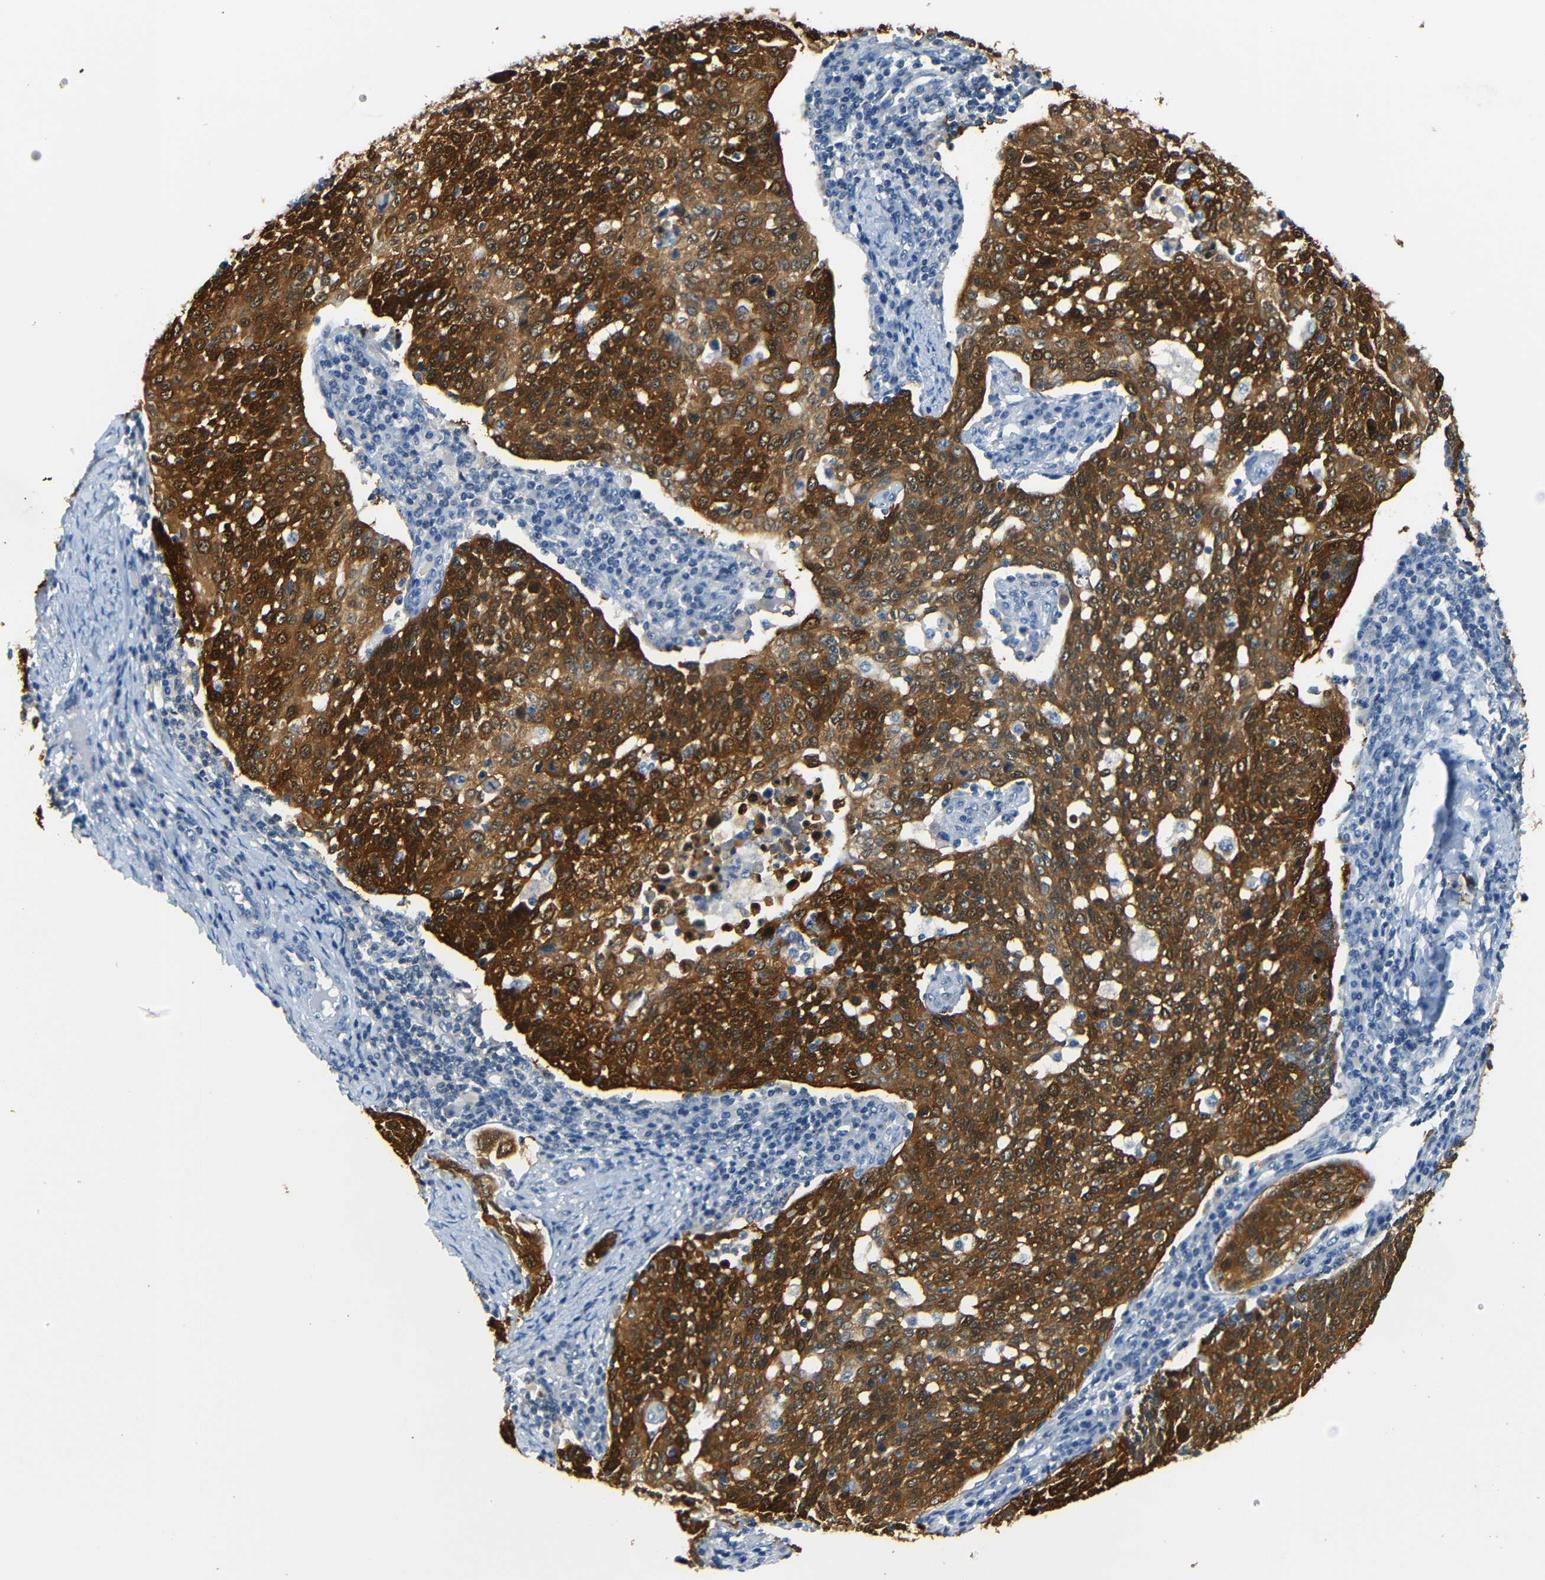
{"staining": {"intensity": "strong", "quantity": ">75%", "location": "cytoplasmic/membranous,nuclear"}, "tissue": "cervical cancer", "cell_type": "Tumor cells", "image_type": "cancer", "snomed": [{"axis": "morphology", "description": "Squamous cell carcinoma, NOS"}, {"axis": "topography", "description": "Cervix"}], "caption": "Protein analysis of squamous cell carcinoma (cervical) tissue shows strong cytoplasmic/membranous and nuclear expression in about >75% of tumor cells. Immunohistochemistry stains the protein in brown and the nuclei are stained blue.", "gene": "SFN", "patient": {"sex": "female", "age": 34}}